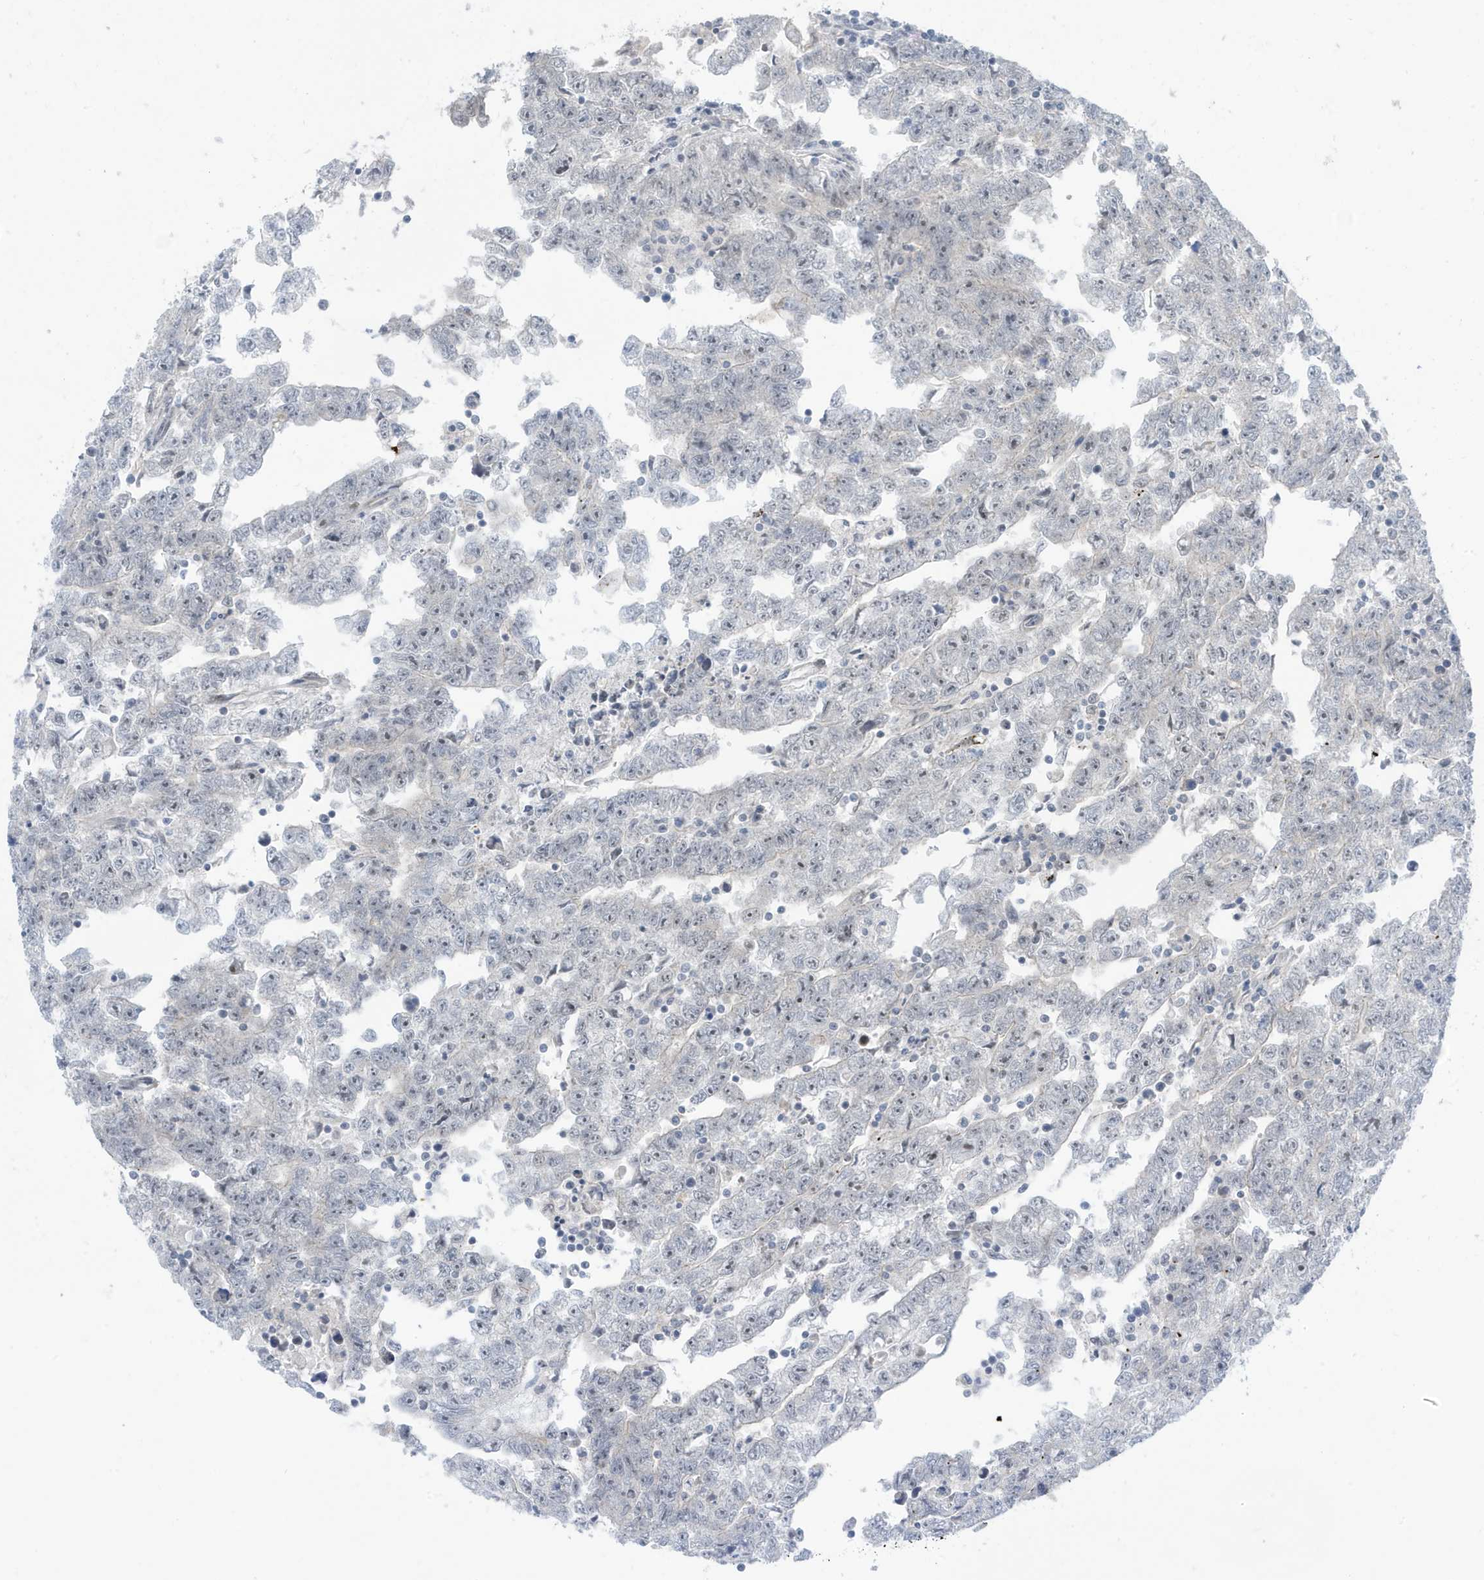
{"staining": {"intensity": "negative", "quantity": "none", "location": "none"}, "tissue": "testis cancer", "cell_type": "Tumor cells", "image_type": "cancer", "snomed": [{"axis": "morphology", "description": "Carcinoma, Embryonal, NOS"}, {"axis": "topography", "description": "Testis"}], "caption": "A high-resolution photomicrograph shows immunohistochemistry staining of embryonal carcinoma (testis), which exhibits no significant staining in tumor cells.", "gene": "FAM9B", "patient": {"sex": "male", "age": 25}}